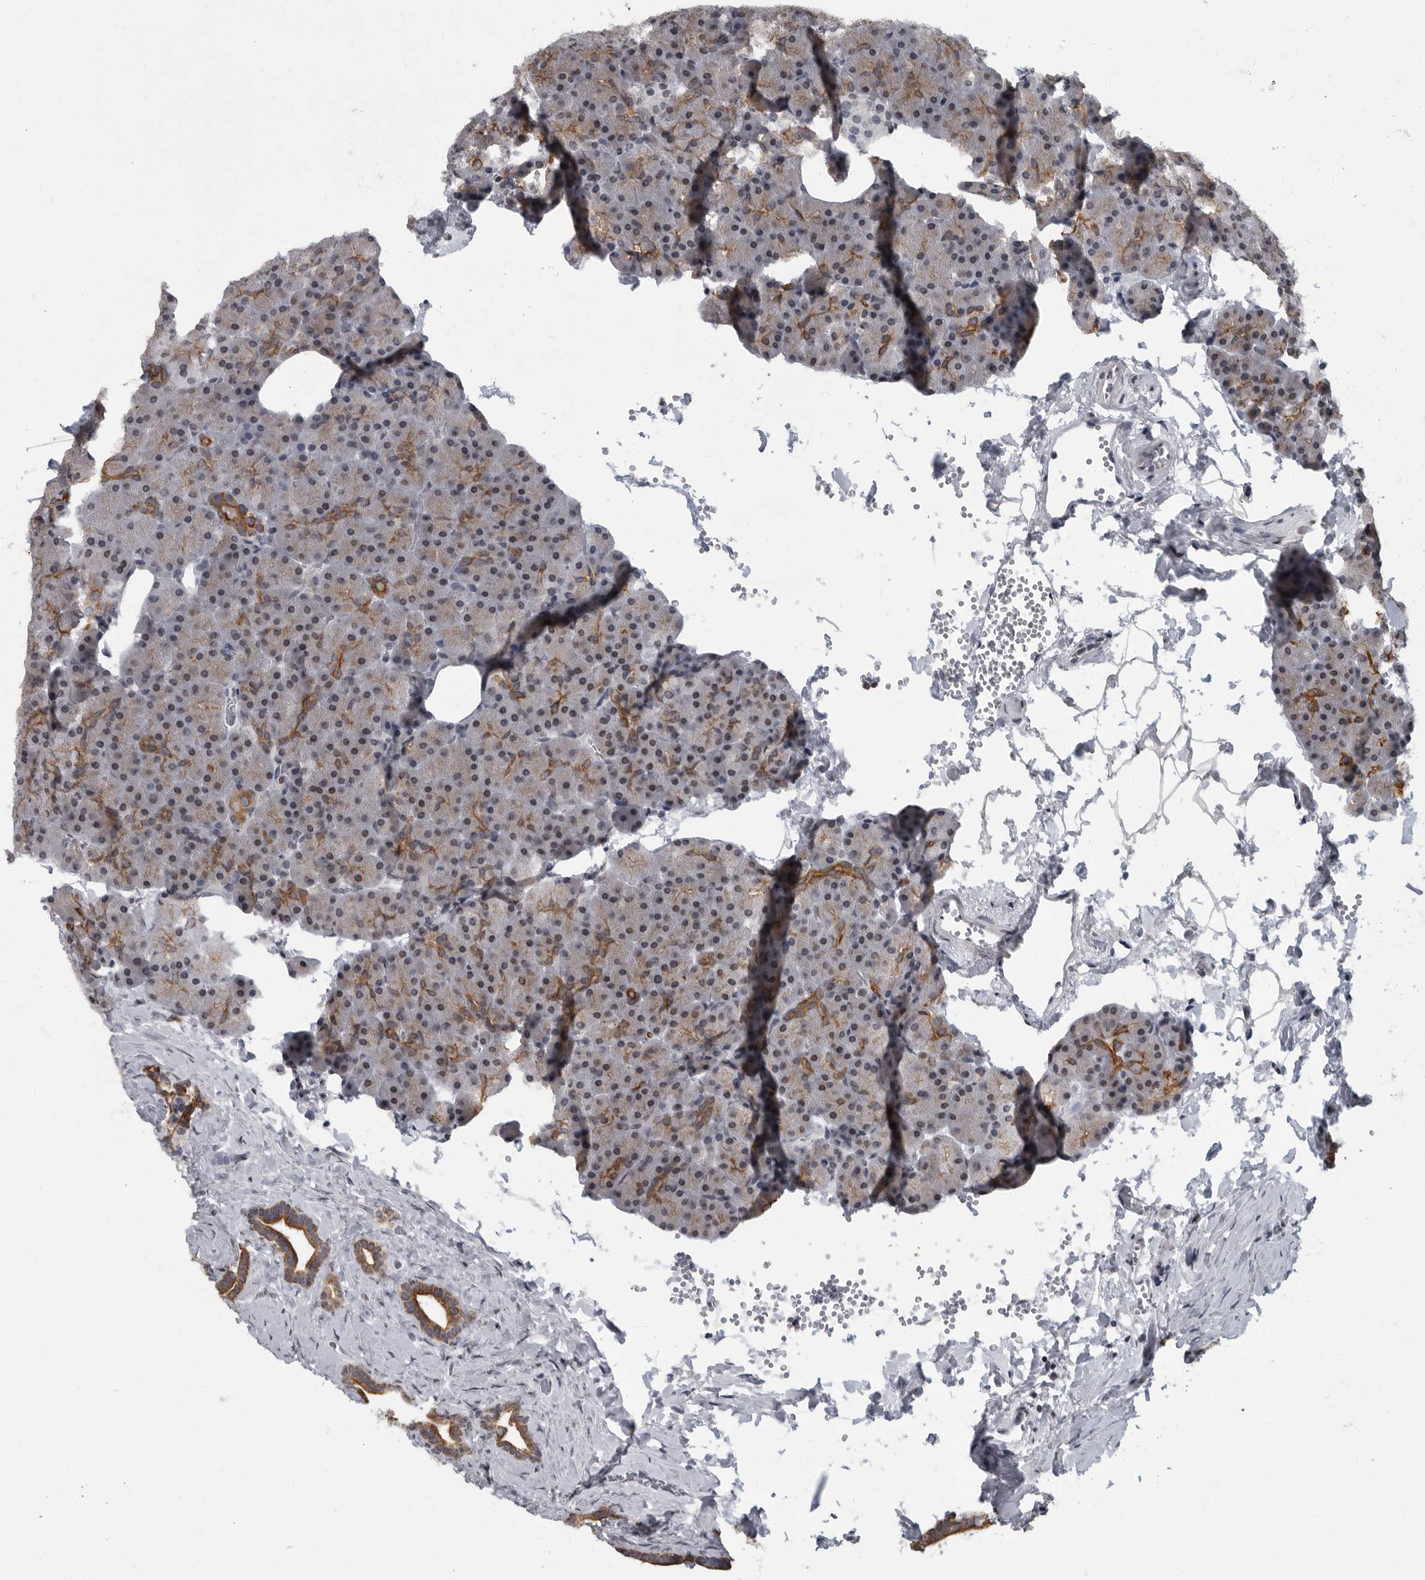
{"staining": {"intensity": "moderate", "quantity": "25%-75%", "location": "cytoplasmic/membranous"}, "tissue": "pancreas", "cell_type": "Exocrine glandular cells", "image_type": "normal", "snomed": [{"axis": "morphology", "description": "Normal tissue, NOS"}, {"axis": "morphology", "description": "Carcinoid, malignant, NOS"}, {"axis": "topography", "description": "Pancreas"}], "caption": "The immunohistochemical stain shows moderate cytoplasmic/membranous expression in exocrine glandular cells of normal pancreas. (DAB IHC, brown staining for protein, blue staining for nuclei).", "gene": "EVI5", "patient": {"sex": "female", "age": 35}}